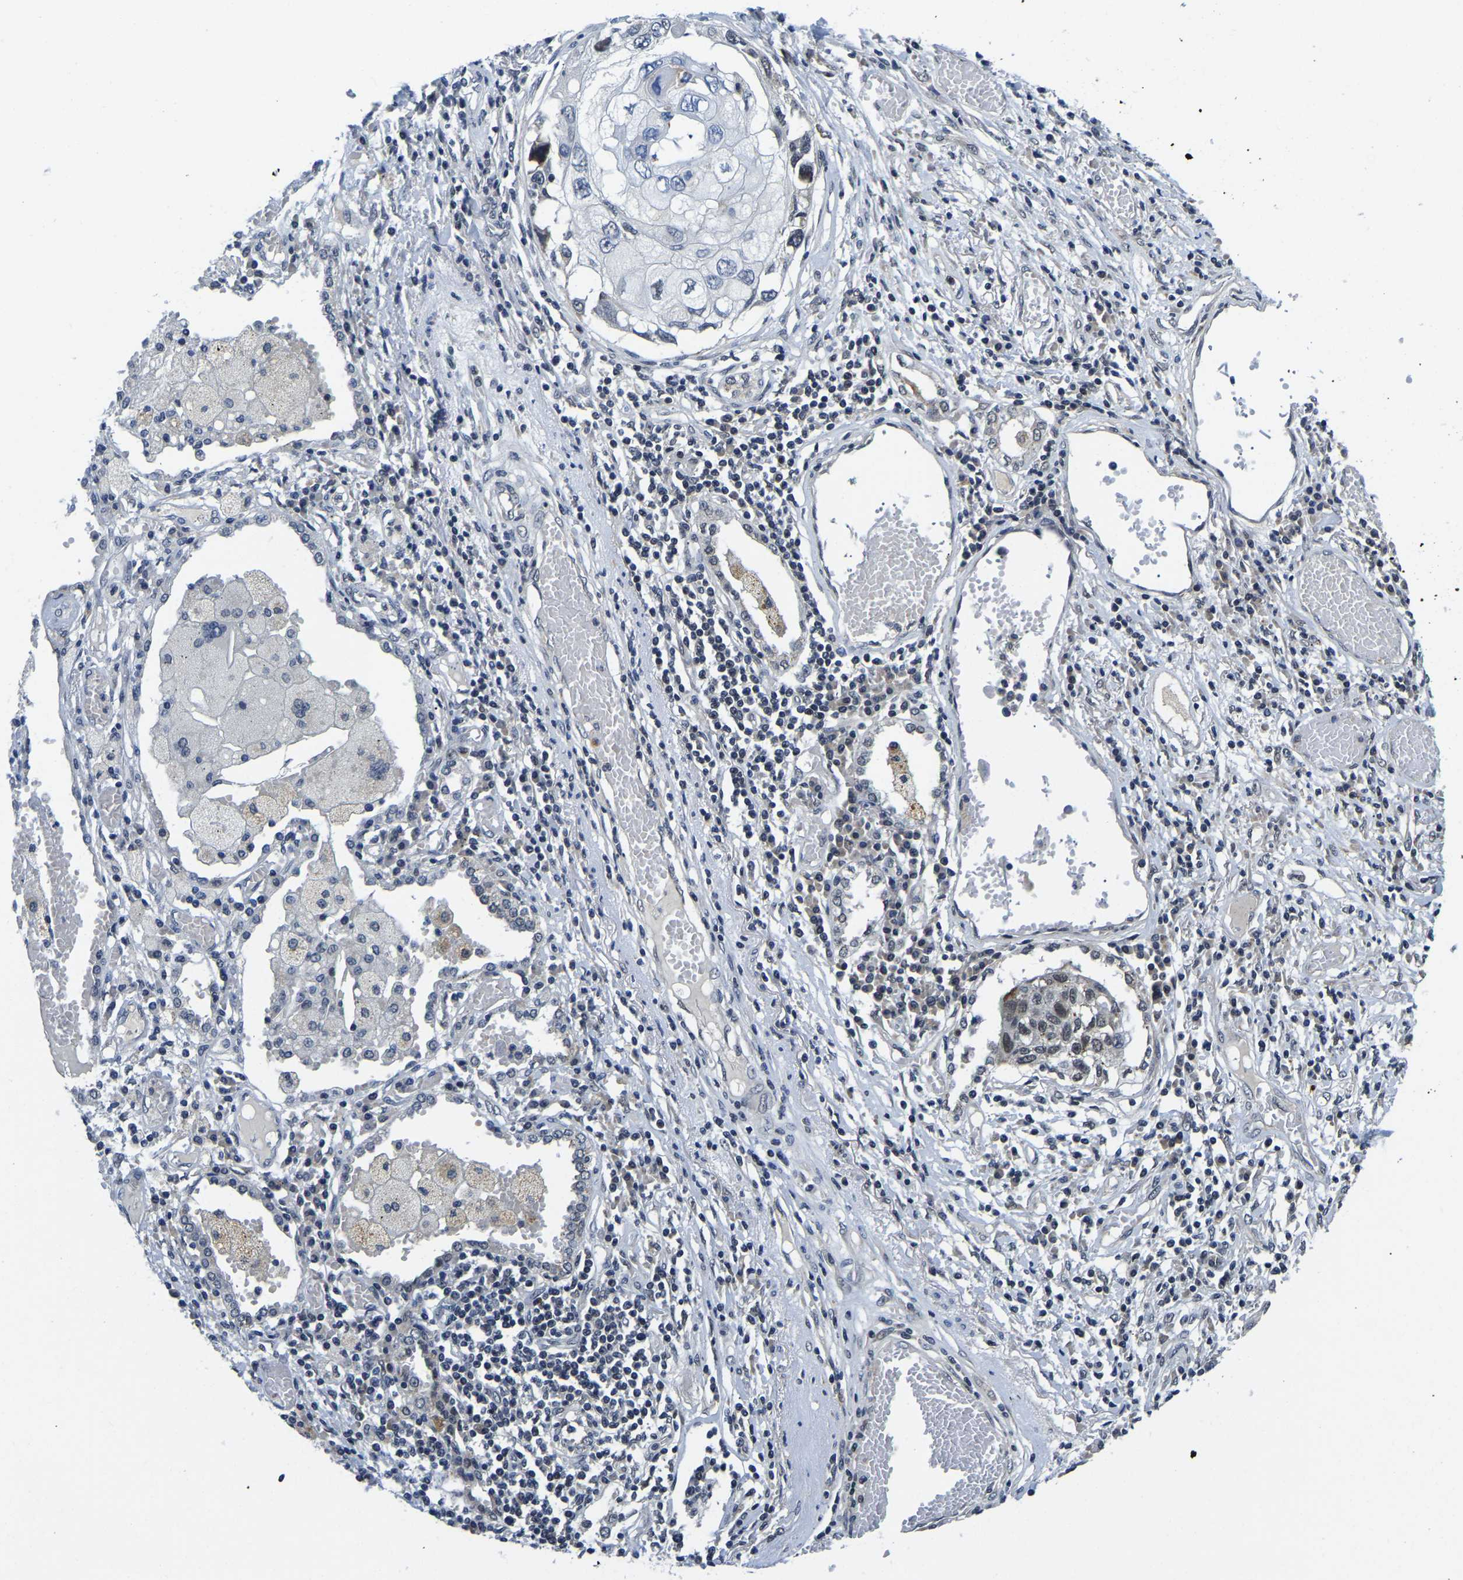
{"staining": {"intensity": "negative", "quantity": "none", "location": "none"}, "tissue": "lung cancer", "cell_type": "Tumor cells", "image_type": "cancer", "snomed": [{"axis": "morphology", "description": "Squamous cell carcinoma, NOS"}, {"axis": "topography", "description": "Lung"}], "caption": "An image of lung cancer (squamous cell carcinoma) stained for a protein exhibits no brown staining in tumor cells. (DAB immunohistochemistry (IHC) with hematoxylin counter stain).", "gene": "POLDIP3", "patient": {"sex": "male", "age": 71}}